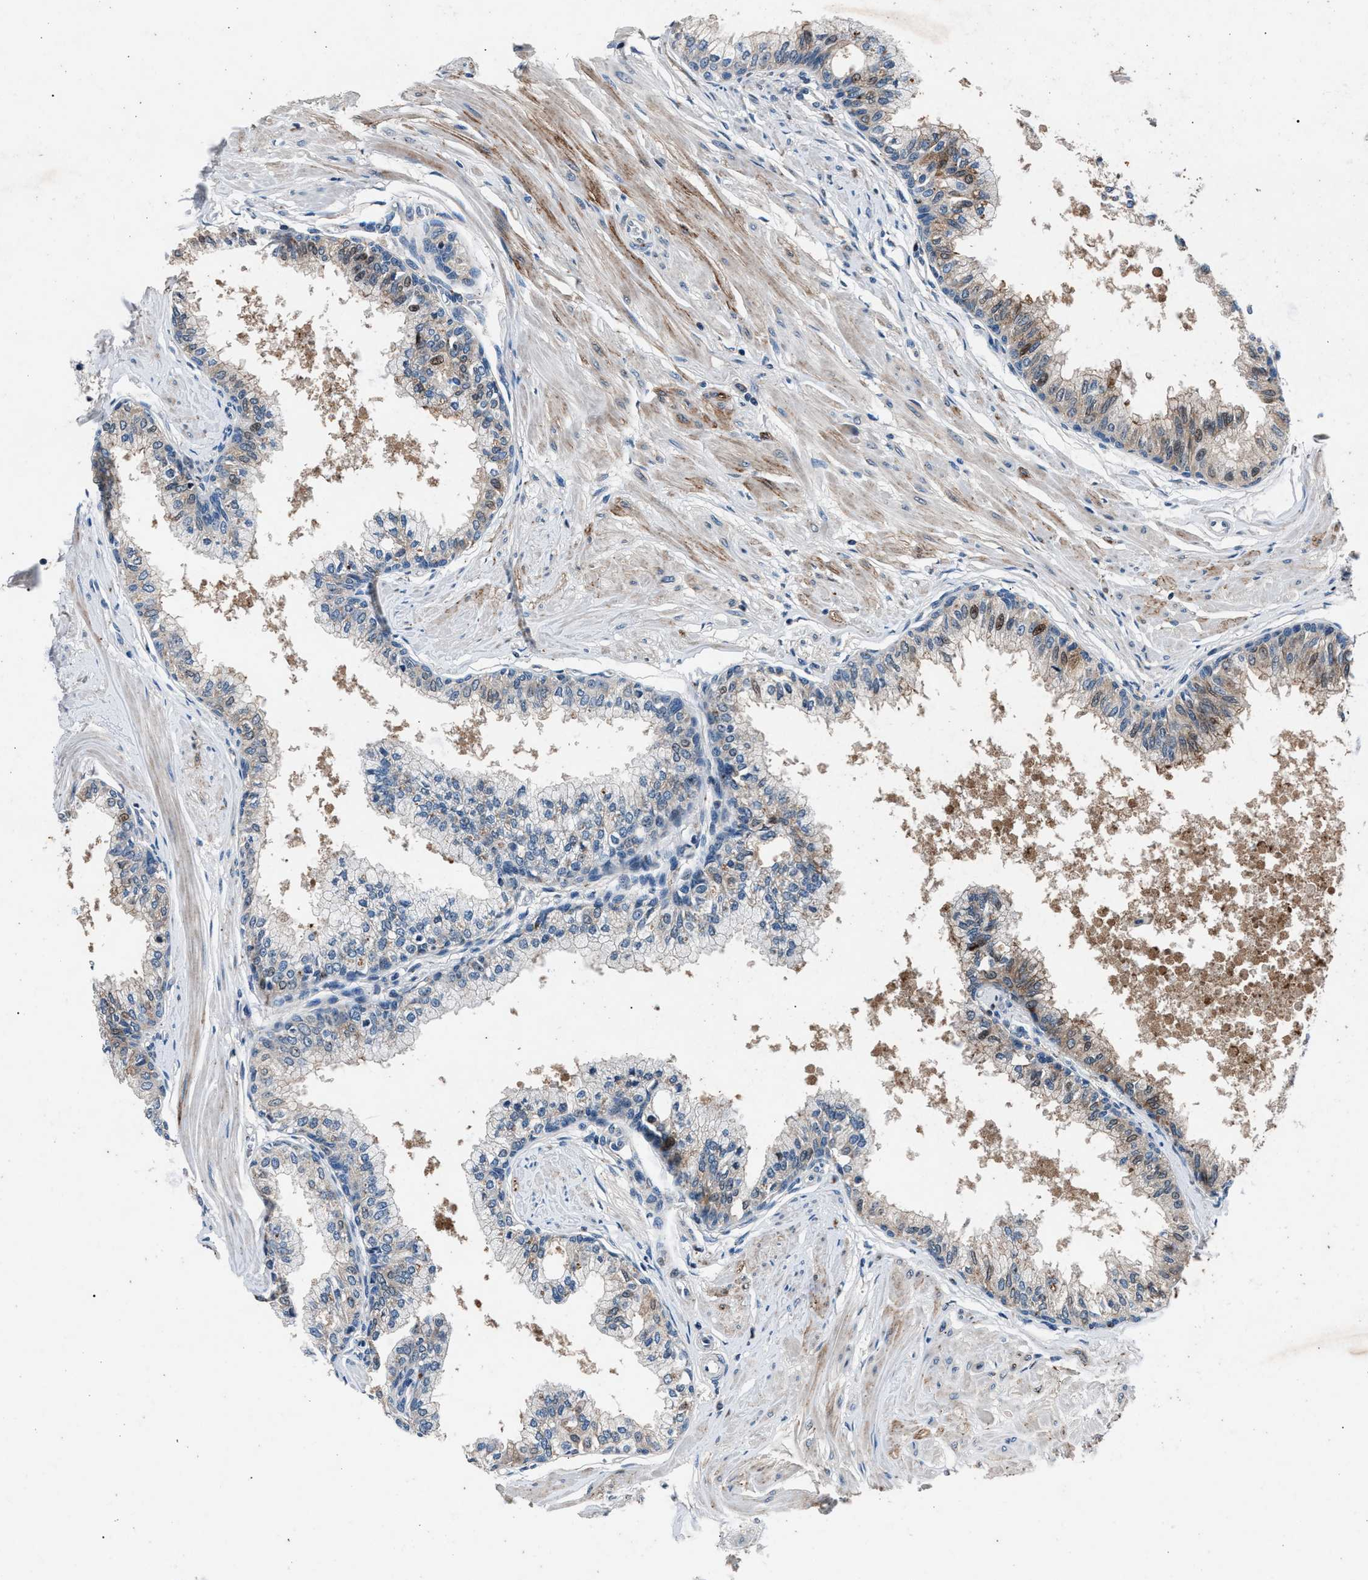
{"staining": {"intensity": "weak", "quantity": "25%-75%", "location": "cytoplasmic/membranous"}, "tissue": "seminal vesicle", "cell_type": "Glandular cells", "image_type": "normal", "snomed": [{"axis": "morphology", "description": "Normal tissue, NOS"}, {"axis": "topography", "description": "Prostate"}, {"axis": "topography", "description": "Seminal veicle"}], "caption": "Normal seminal vesicle demonstrates weak cytoplasmic/membranous positivity in approximately 25%-75% of glandular cells.", "gene": "DENND6B", "patient": {"sex": "male", "age": 60}}